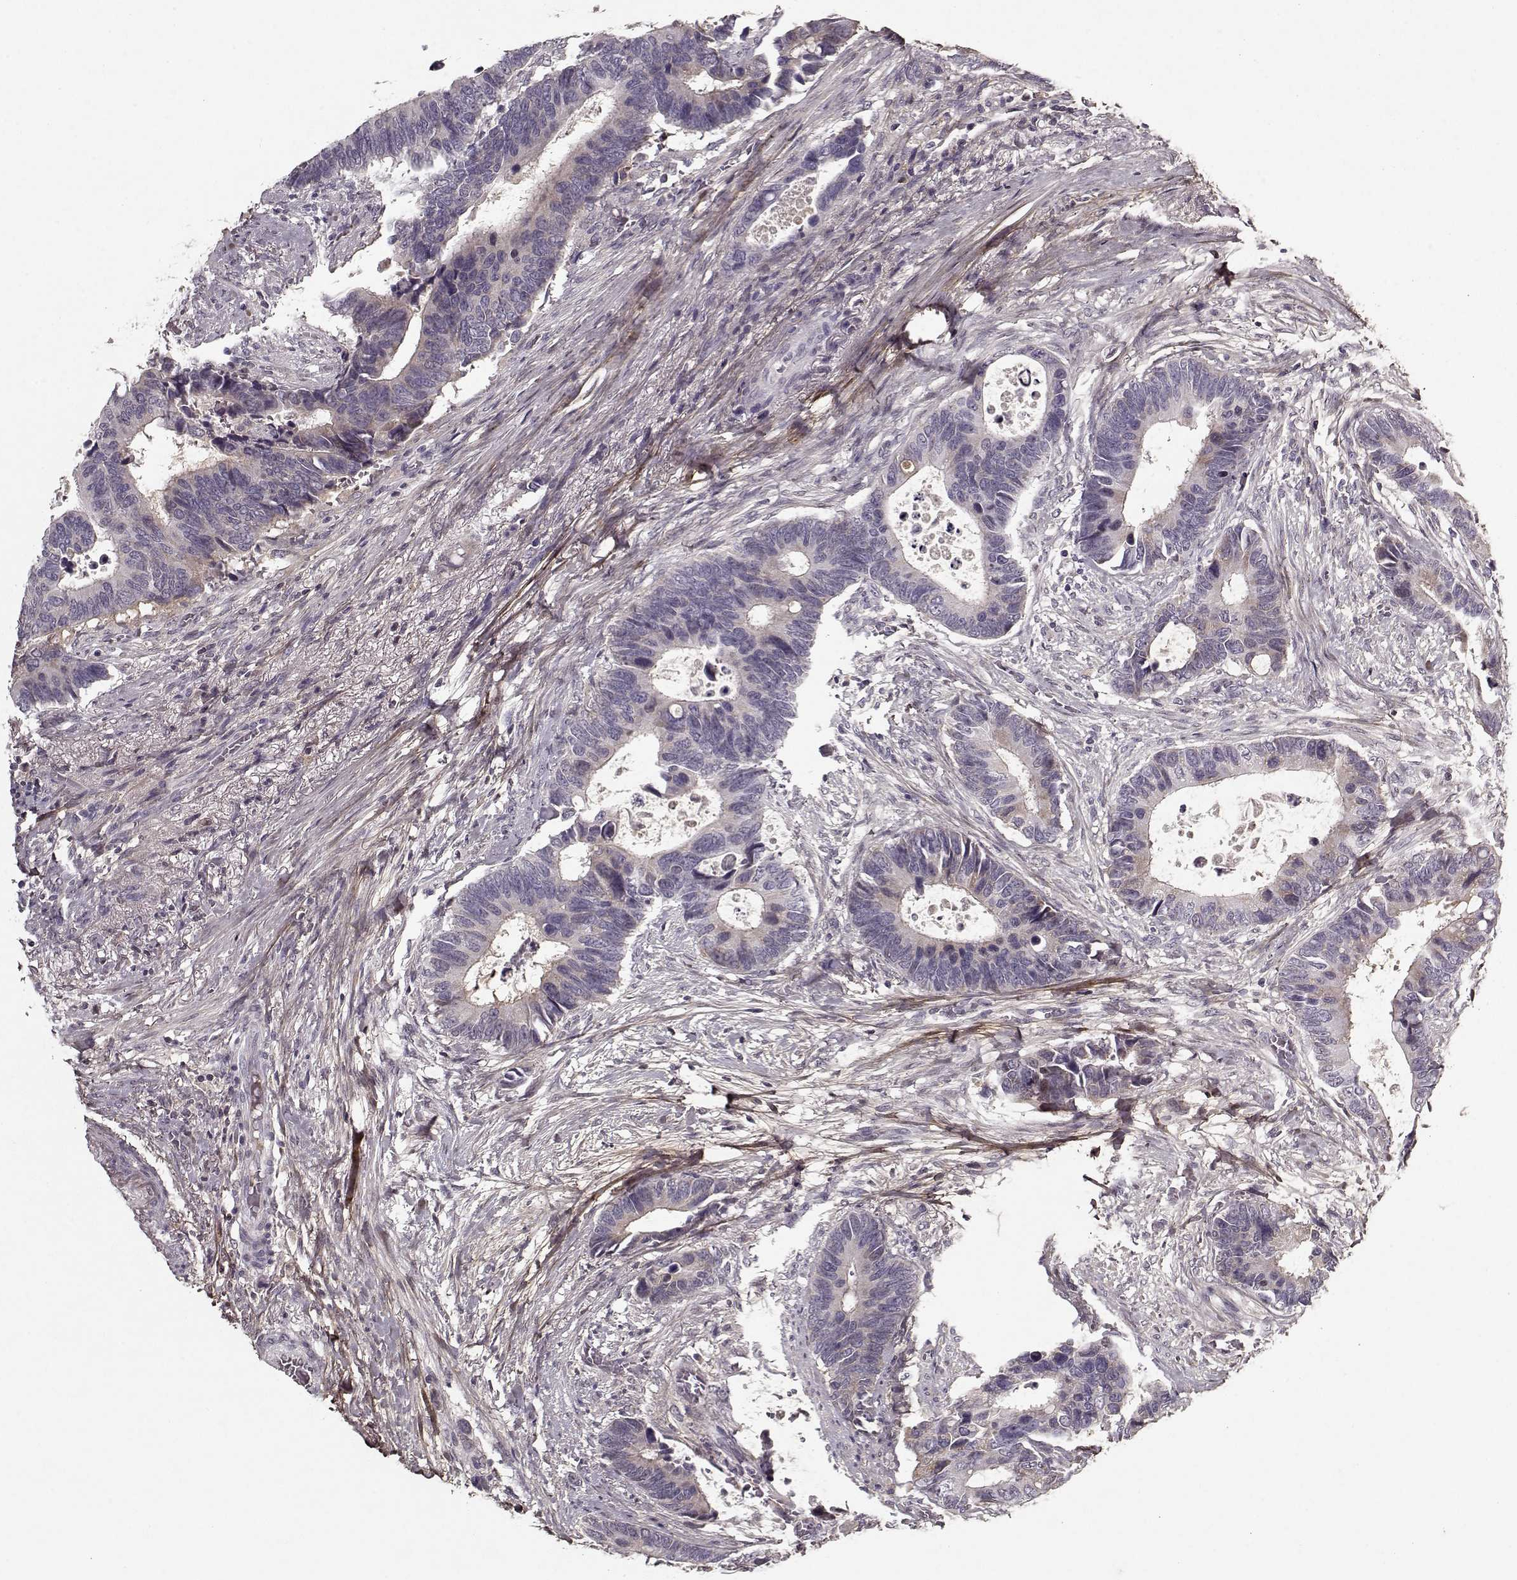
{"staining": {"intensity": "negative", "quantity": "none", "location": "none"}, "tissue": "colorectal cancer", "cell_type": "Tumor cells", "image_type": "cancer", "snomed": [{"axis": "morphology", "description": "Adenocarcinoma, NOS"}, {"axis": "topography", "description": "Colon"}], "caption": "Immunohistochemistry (IHC) micrograph of colorectal cancer (adenocarcinoma) stained for a protein (brown), which reveals no staining in tumor cells.", "gene": "LUM", "patient": {"sex": "male", "age": 49}}